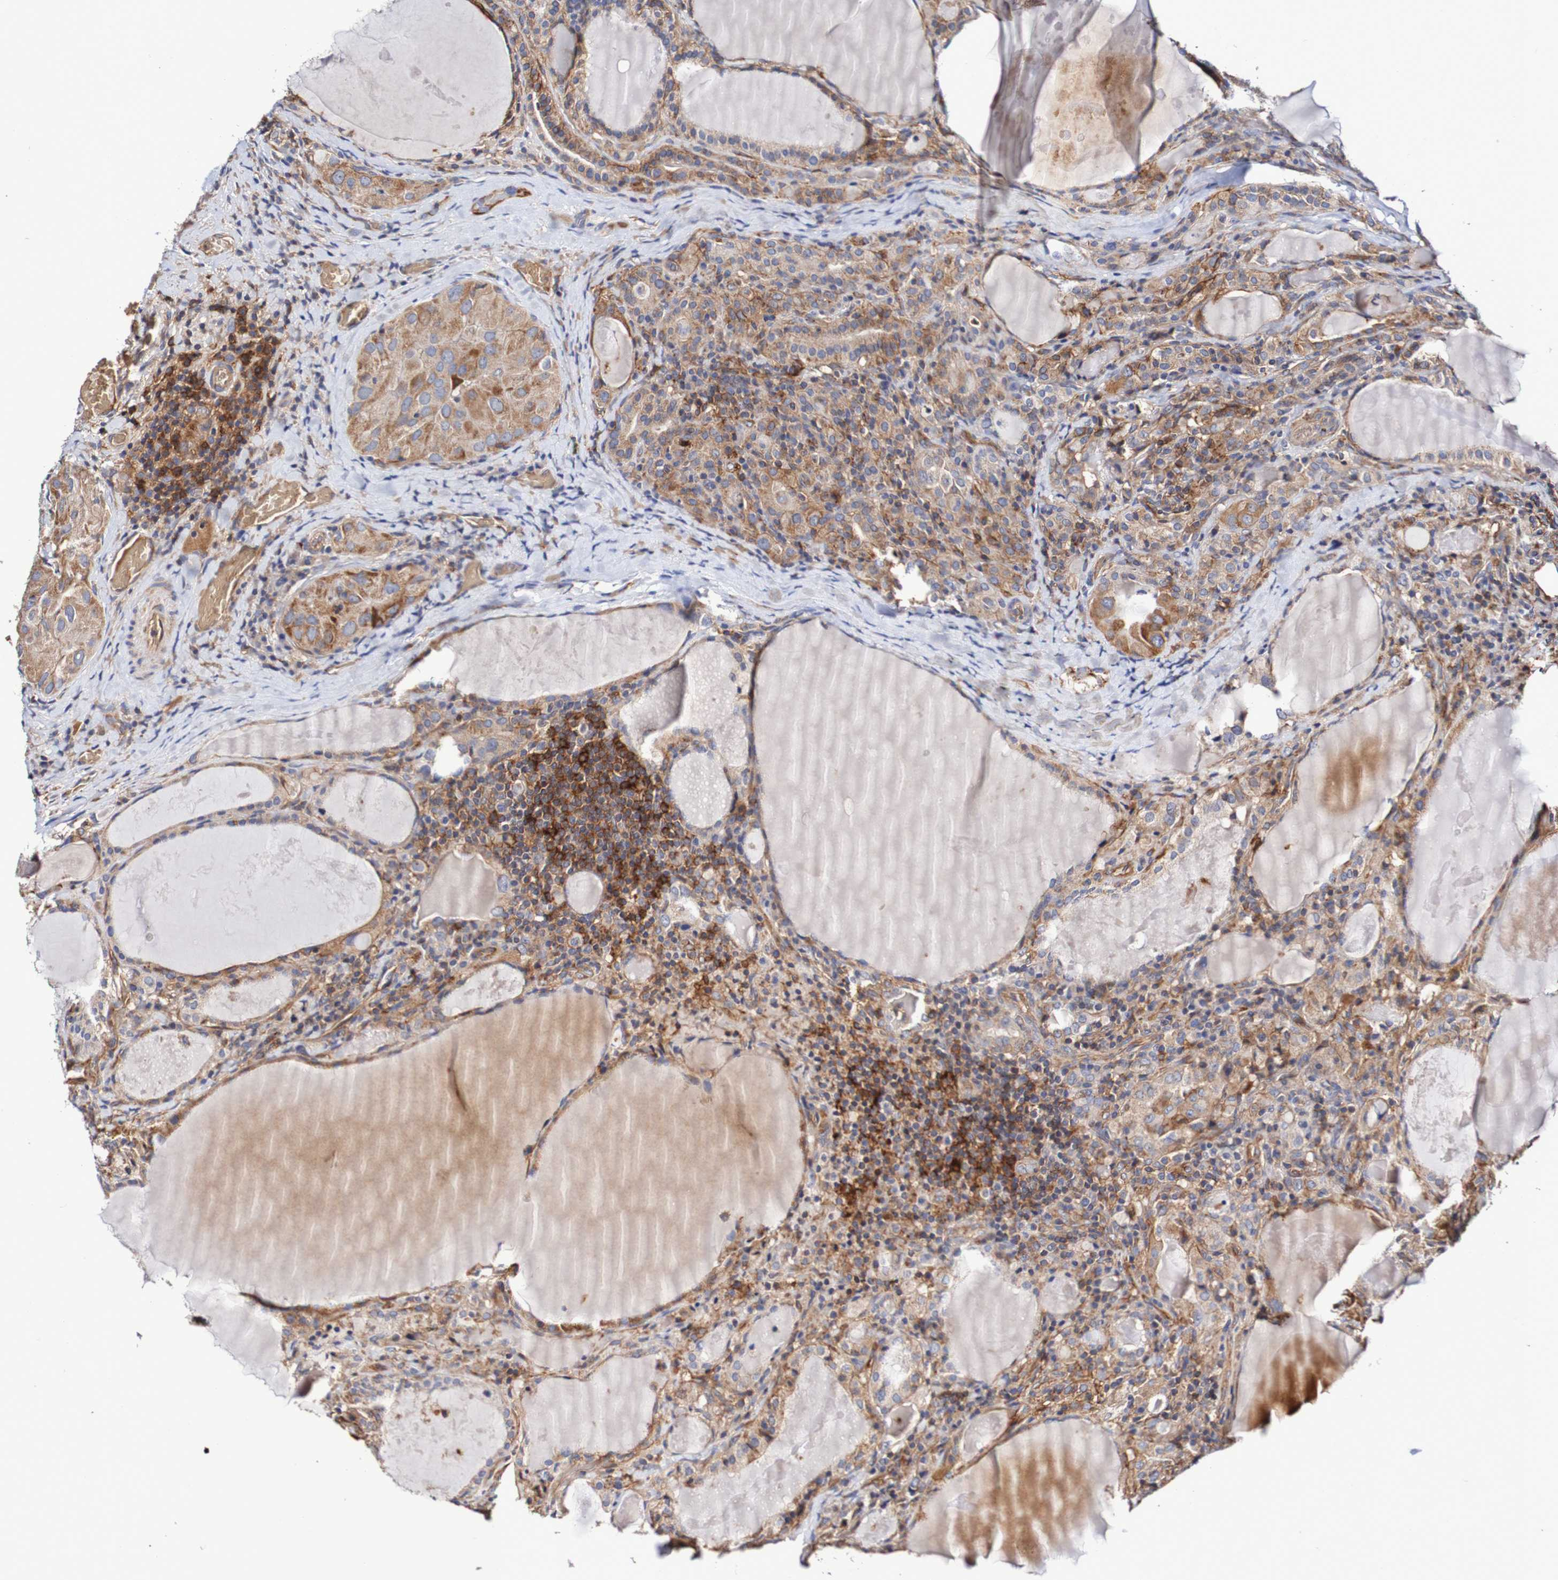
{"staining": {"intensity": "moderate", "quantity": ">75%", "location": "cytoplasmic/membranous"}, "tissue": "thyroid cancer", "cell_type": "Tumor cells", "image_type": "cancer", "snomed": [{"axis": "morphology", "description": "Papillary adenocarcinoma, NOS"}, {"axis": "topography", "description": "Thyroid gland"}], "caption": "Immunohistochemistry staining of papillary adenocarcinoma (thyroid), which reveals medium levels of moderate cytoplasmic/membranous expression in approximately >75% of tumor cells indicating moderate cytoplasmic/membranous protein staining. The staining was performed using DAB (brown) for protein detection and nuclei were counterstained in hematoxylin (blue).", "gene": "WNT4", "patient": {"sex": "female", "age": 42}}